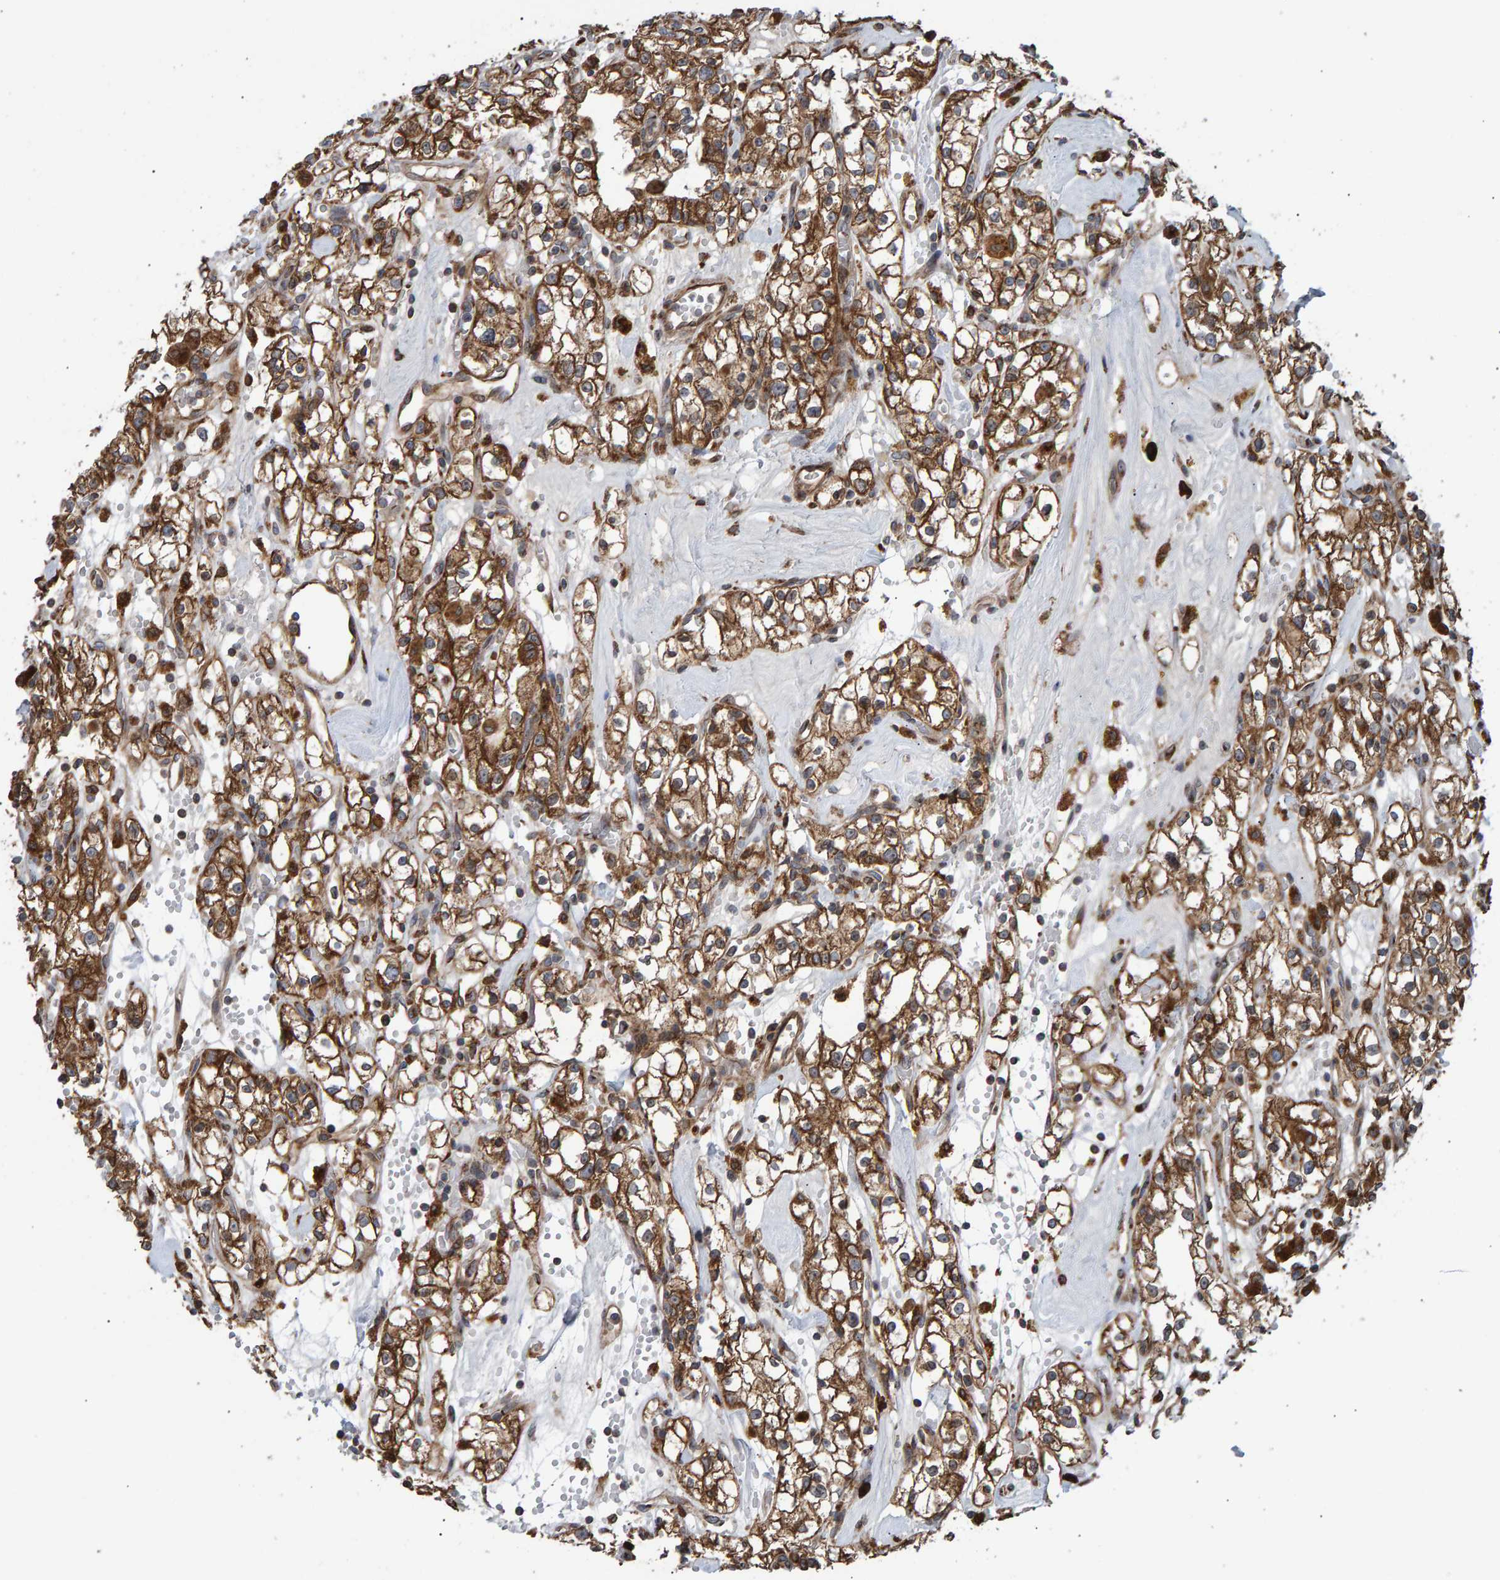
{"staining": {"intensity": "moderate", "quantity": ">75%", "location": "cytoplasmic/membranous"}, "tissue": "renal cancer", "cell_type": "Tumor cells", "image_type": "cancer", "snomed": [{"axis": "morphology", "description": "Adenocarcinoma, NOS"}, {"axis": "topography", "description": "Kidney"}], "caption": "Renal cancer (adenocarcinoma) tissue exhibits moderate cytoplasmic/membranous expression in approximately >75% of tumor cells, visualized by immunohistochemistry. The staining was performed using DAB (3,3'-diaminobenzidine), with brown indicating positive protein expression. Nuclei are stained blue with hematoxylin.", "gene": "FAM117A", "patient": {"sex": "male", "age": 56}}